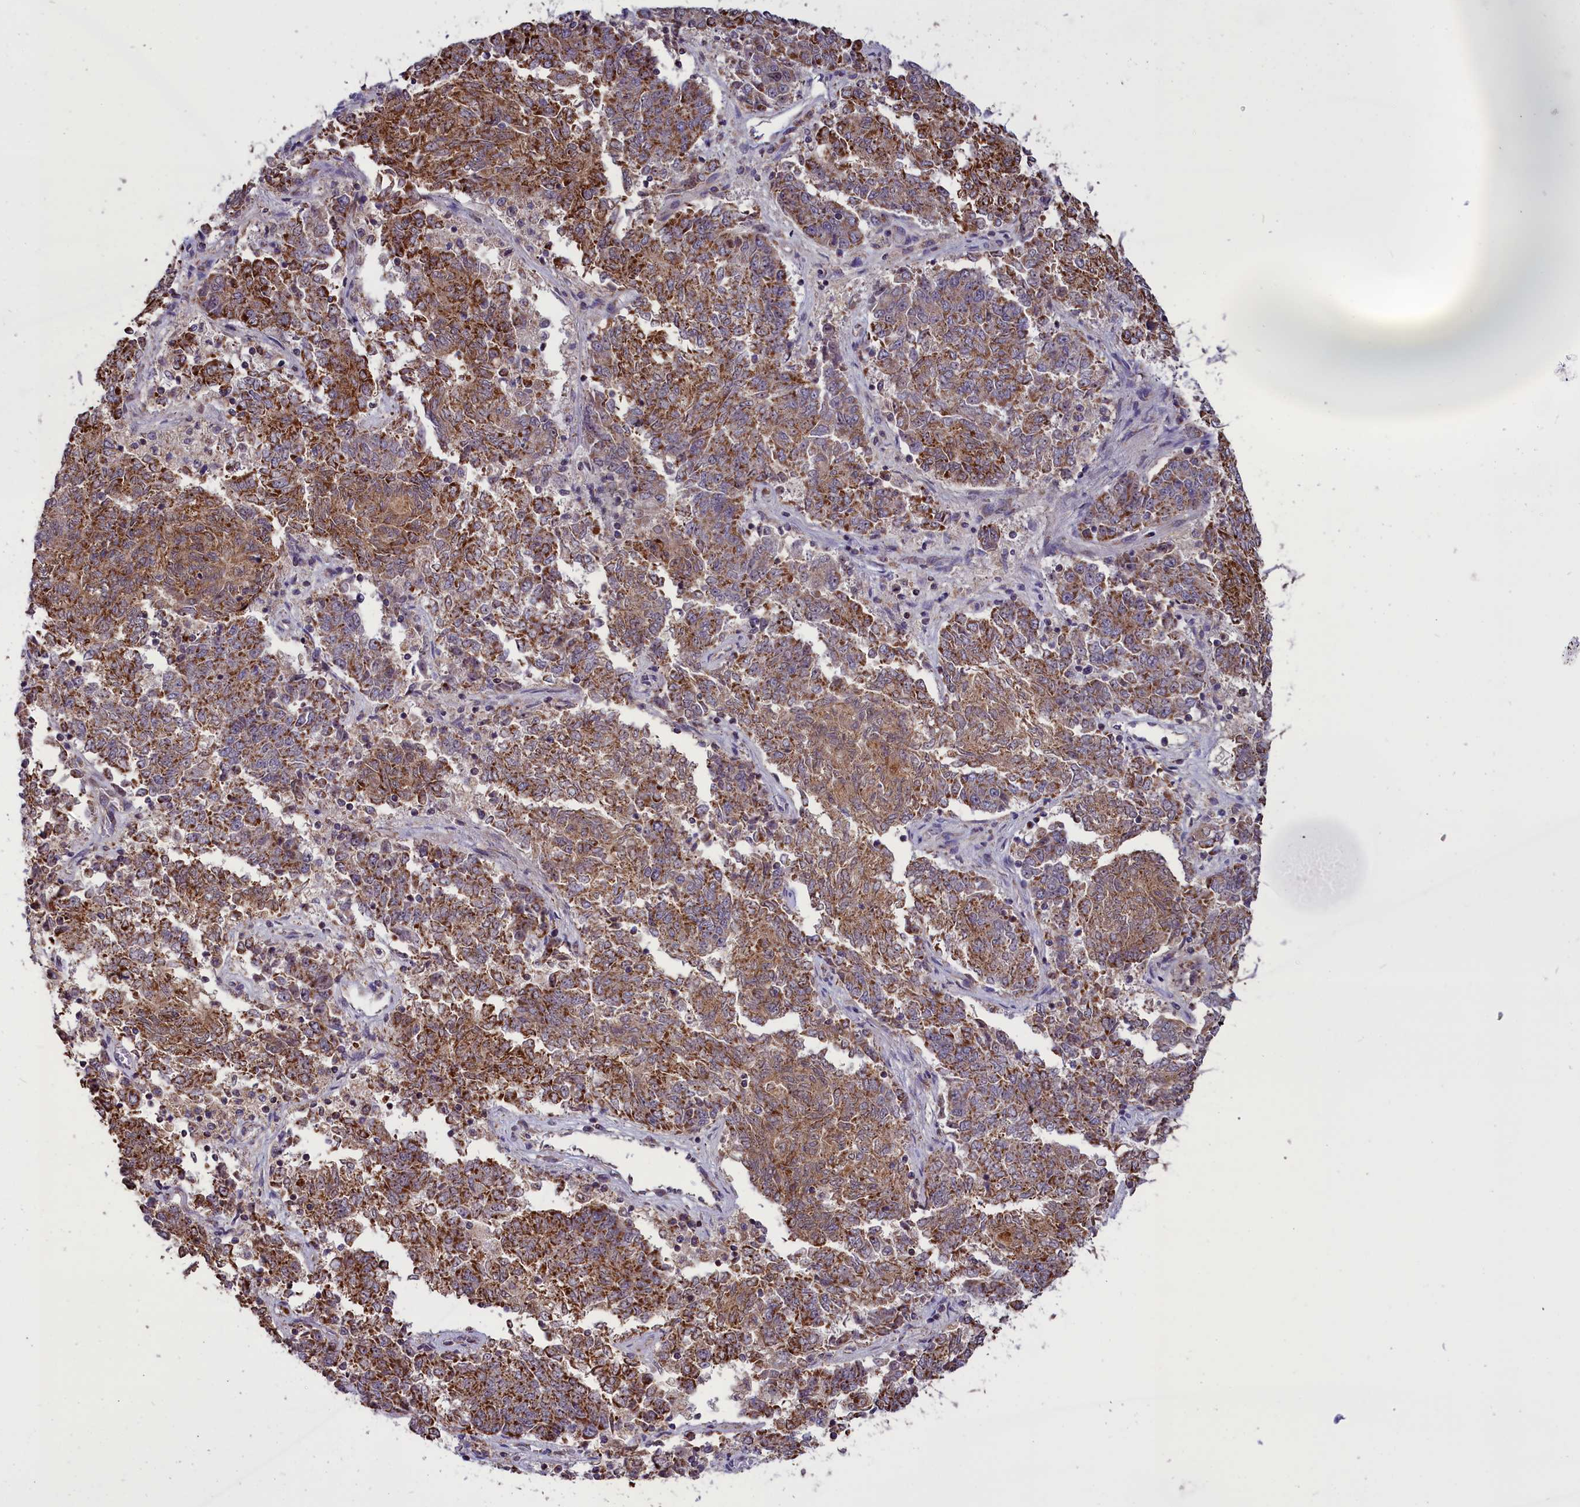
{"staining": {"intensity": "moderate", "quantity": ">75%", "location": "cytoplasmic/membranous"}, "tissue": "endometrial cancer", "cell_type": "Tumor cells", "image_type": "cancer", "snomed": [{"axis": "morphology", "description": "Adenocarcinoma, NOS"}, {"axis": "topography", "description": "Endometrium"}], "caption": "Immunohistochemistry micrograph of human endometrial adenocarcinoma stained for a protein (brown), which shows medium levels of moderate cytoplasmic/membranous positivity in about >75% of tumor cells.", "gene": "GLRX5", "patient": {"sex": "female", "age": 80}}